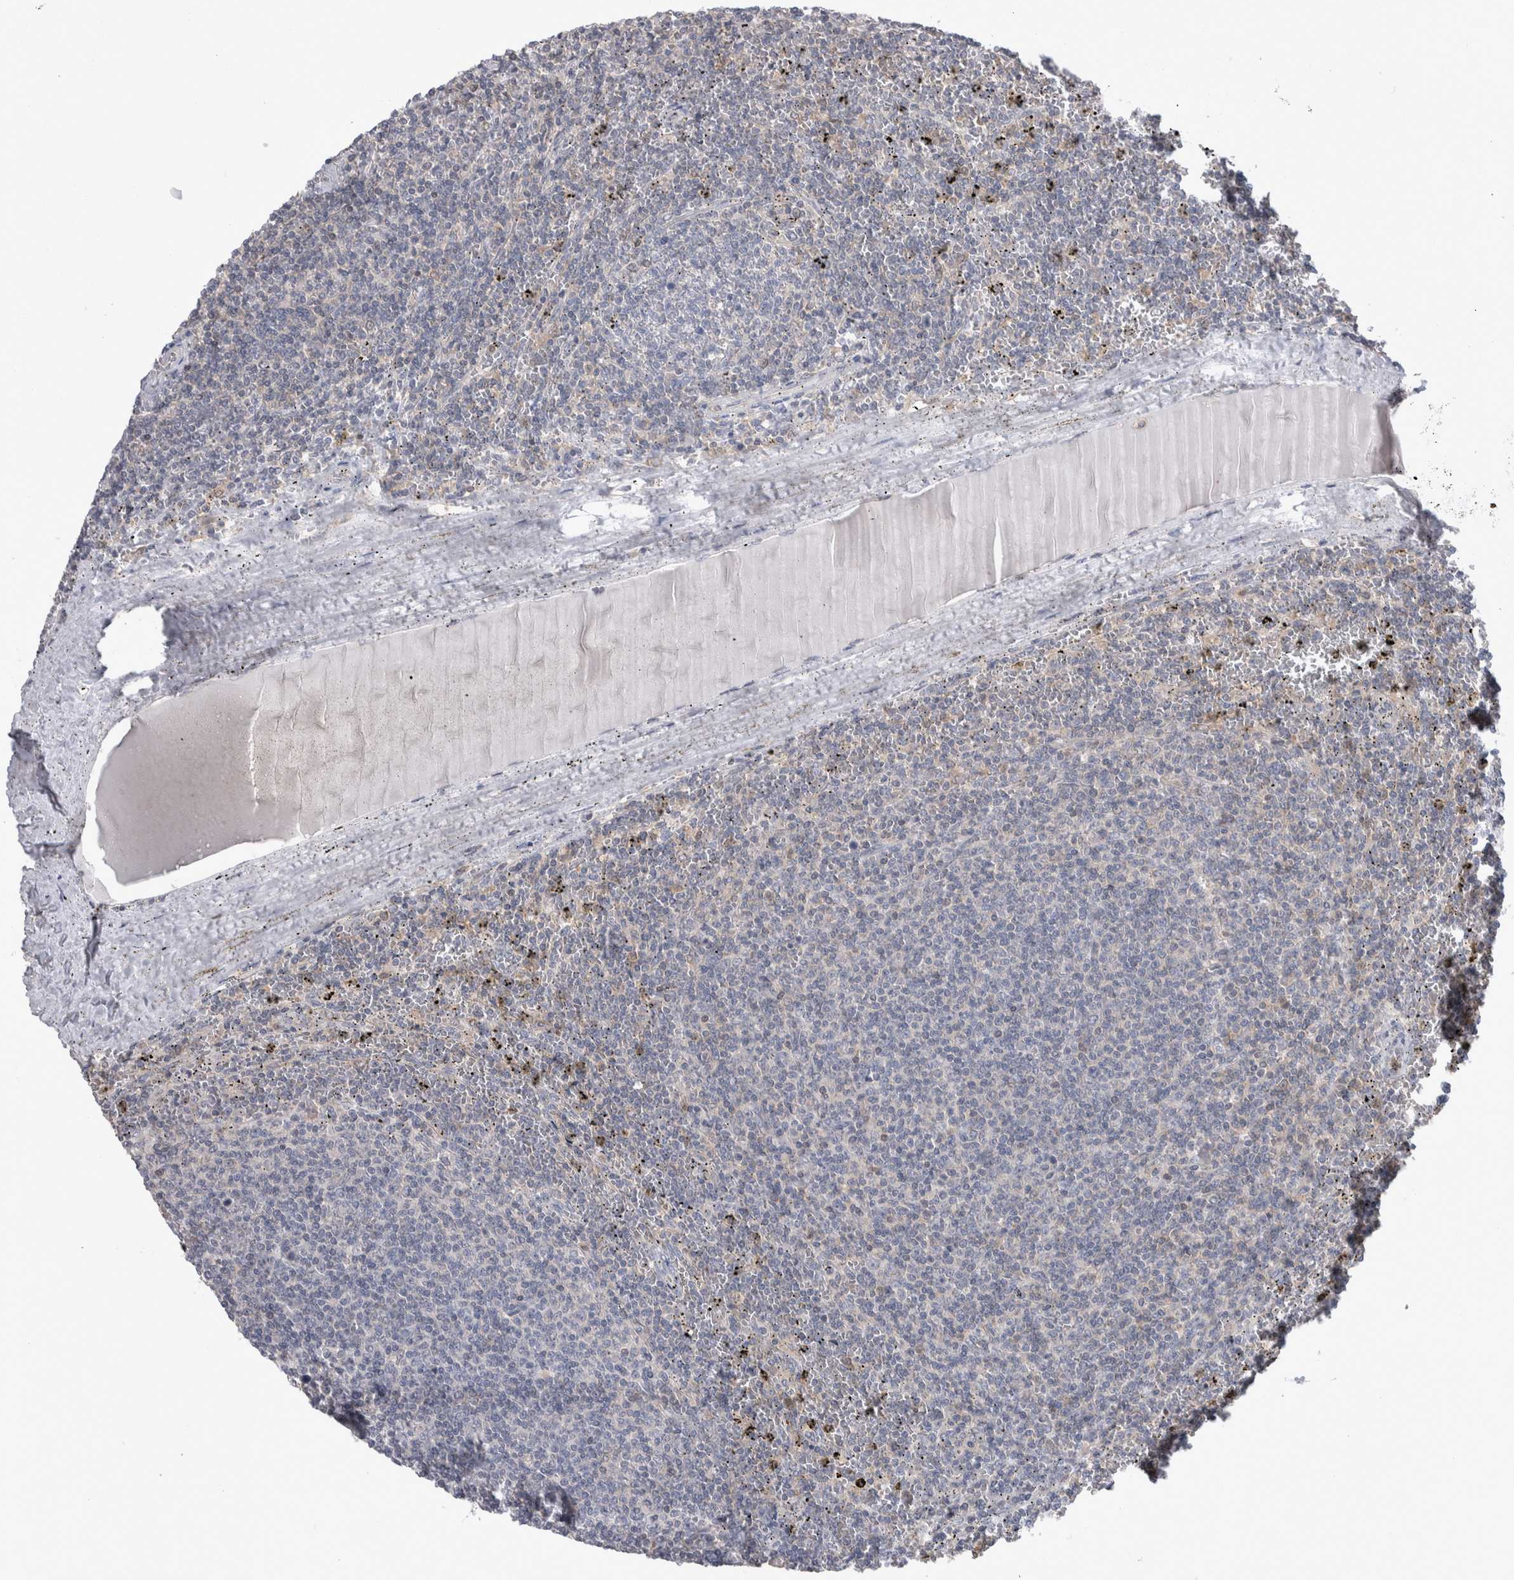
{"staining": {"intensity": "negative", "quantity": "none", "location": "none"}, "tissue": "lymphoma", "cell_type": "Tumor cells", "image_type": "cancer", "snomed": [{"axis": "morphology", "description": "Malignant lymphoma, non-Hodgkin's type, Low grade"}, {"axis": "topography", "description": "Spleen"}], "caption": "This is a micrograph of immunohistochemistry staining of lymphoma, which shows no staining in tumor cells. Brightfield microscopy of IHC stained with DAB (brown) and hematoxylin (blue), captured at high magnification.", "gene": "HTATIP2", "patient": {"sex": "female", "age": 50}}